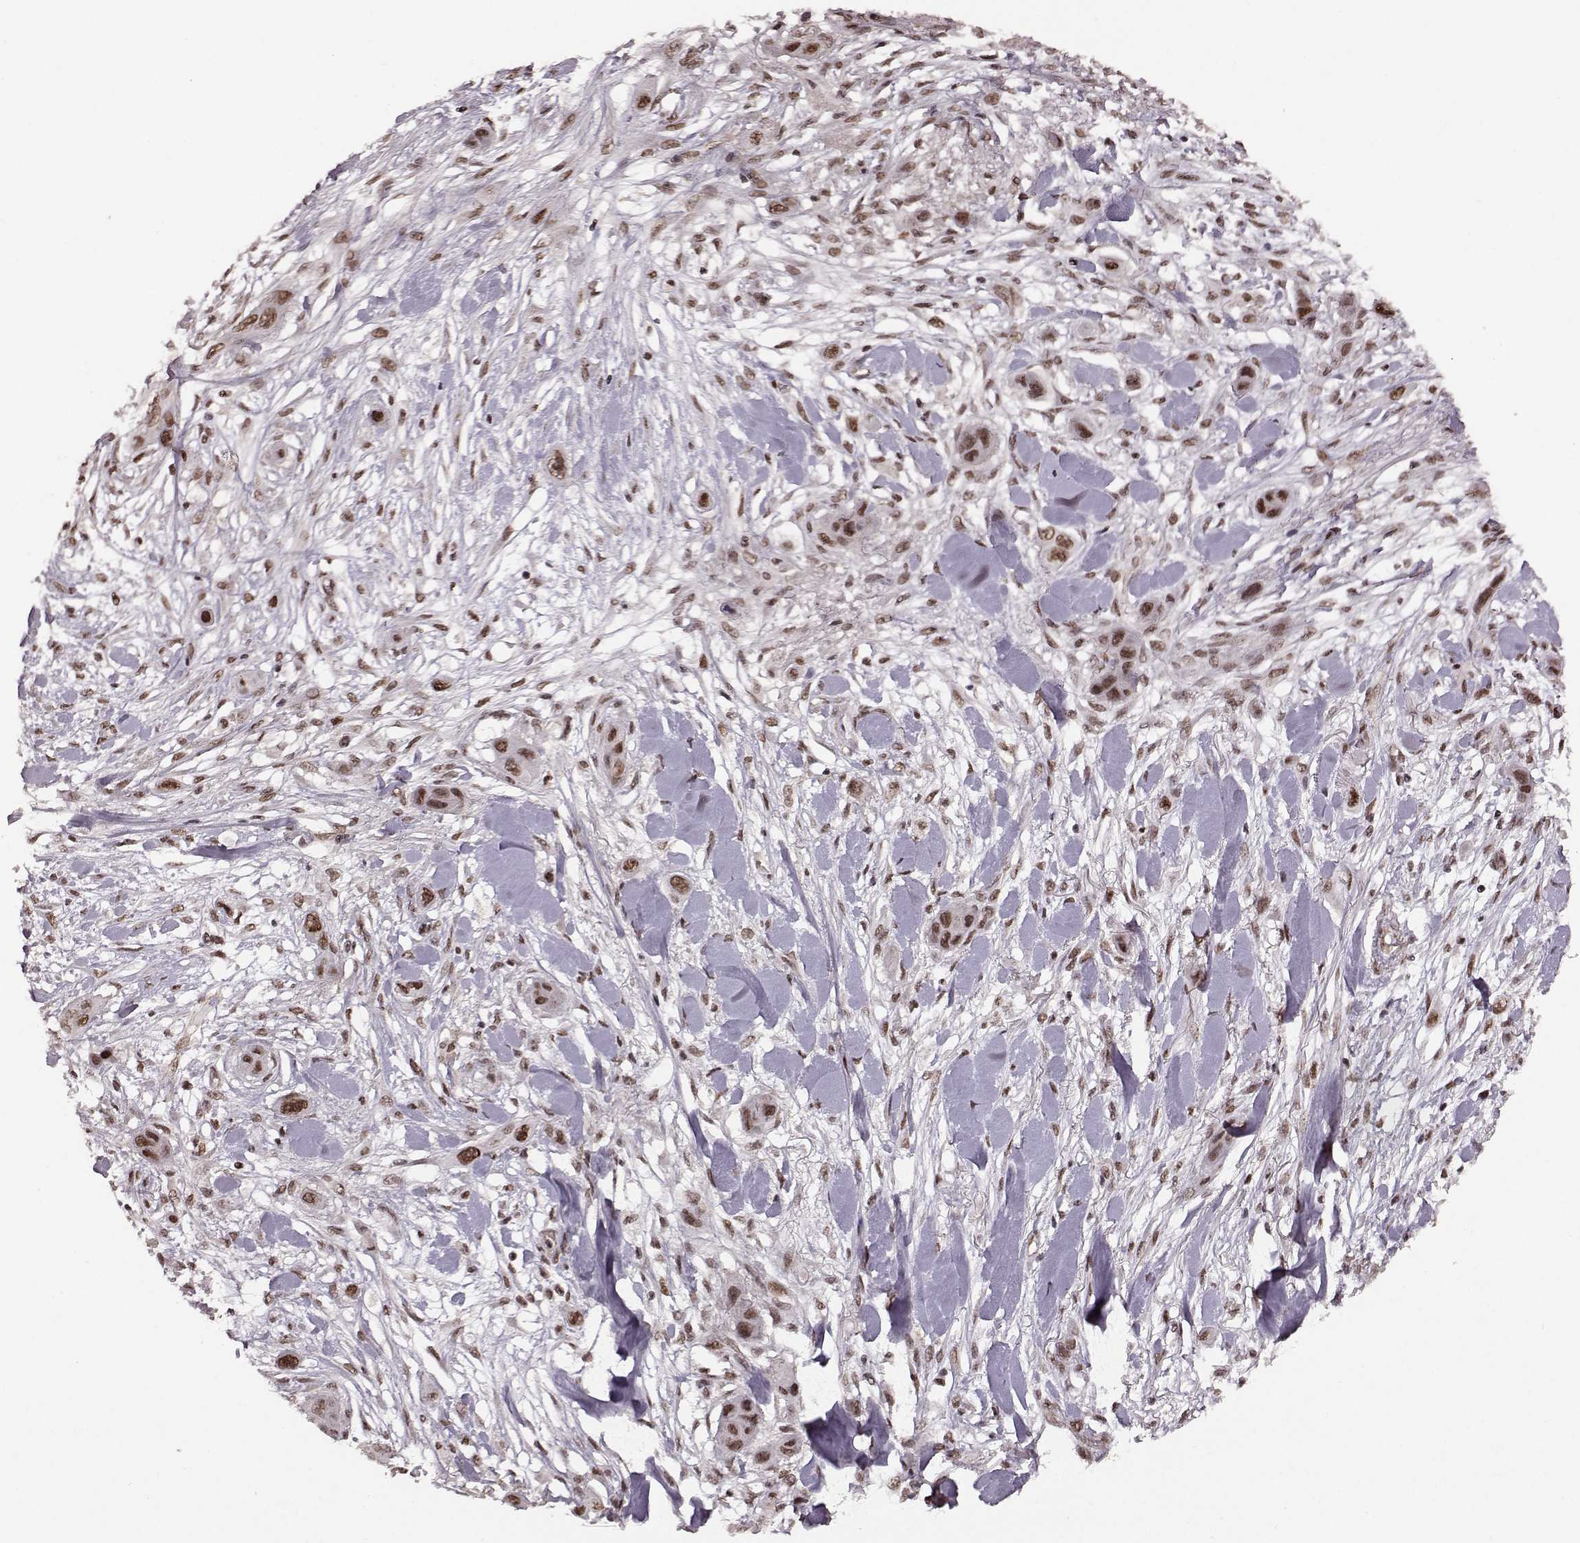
{"staining": {"intensity": "strong", "quantity": ">75%", "location": "nuclear"}, "tissue": "skin cancer", "cell_type": "Tumor cells", "image_type": "cancer", "snomed": [{"axis": "morphology", "description": "Squamous cell carcinoma, NOS"}, {"axis": "topography", "description": "Skin"}], "caption": "Skin cancer (squamous cell carcinoma) tissue displays strong nuclear positivity in about >75% of tumor cells, visualized by immunohistochemistry.", "gene": "RRAGD", "patient": {"sex": "male", "age": 79}}